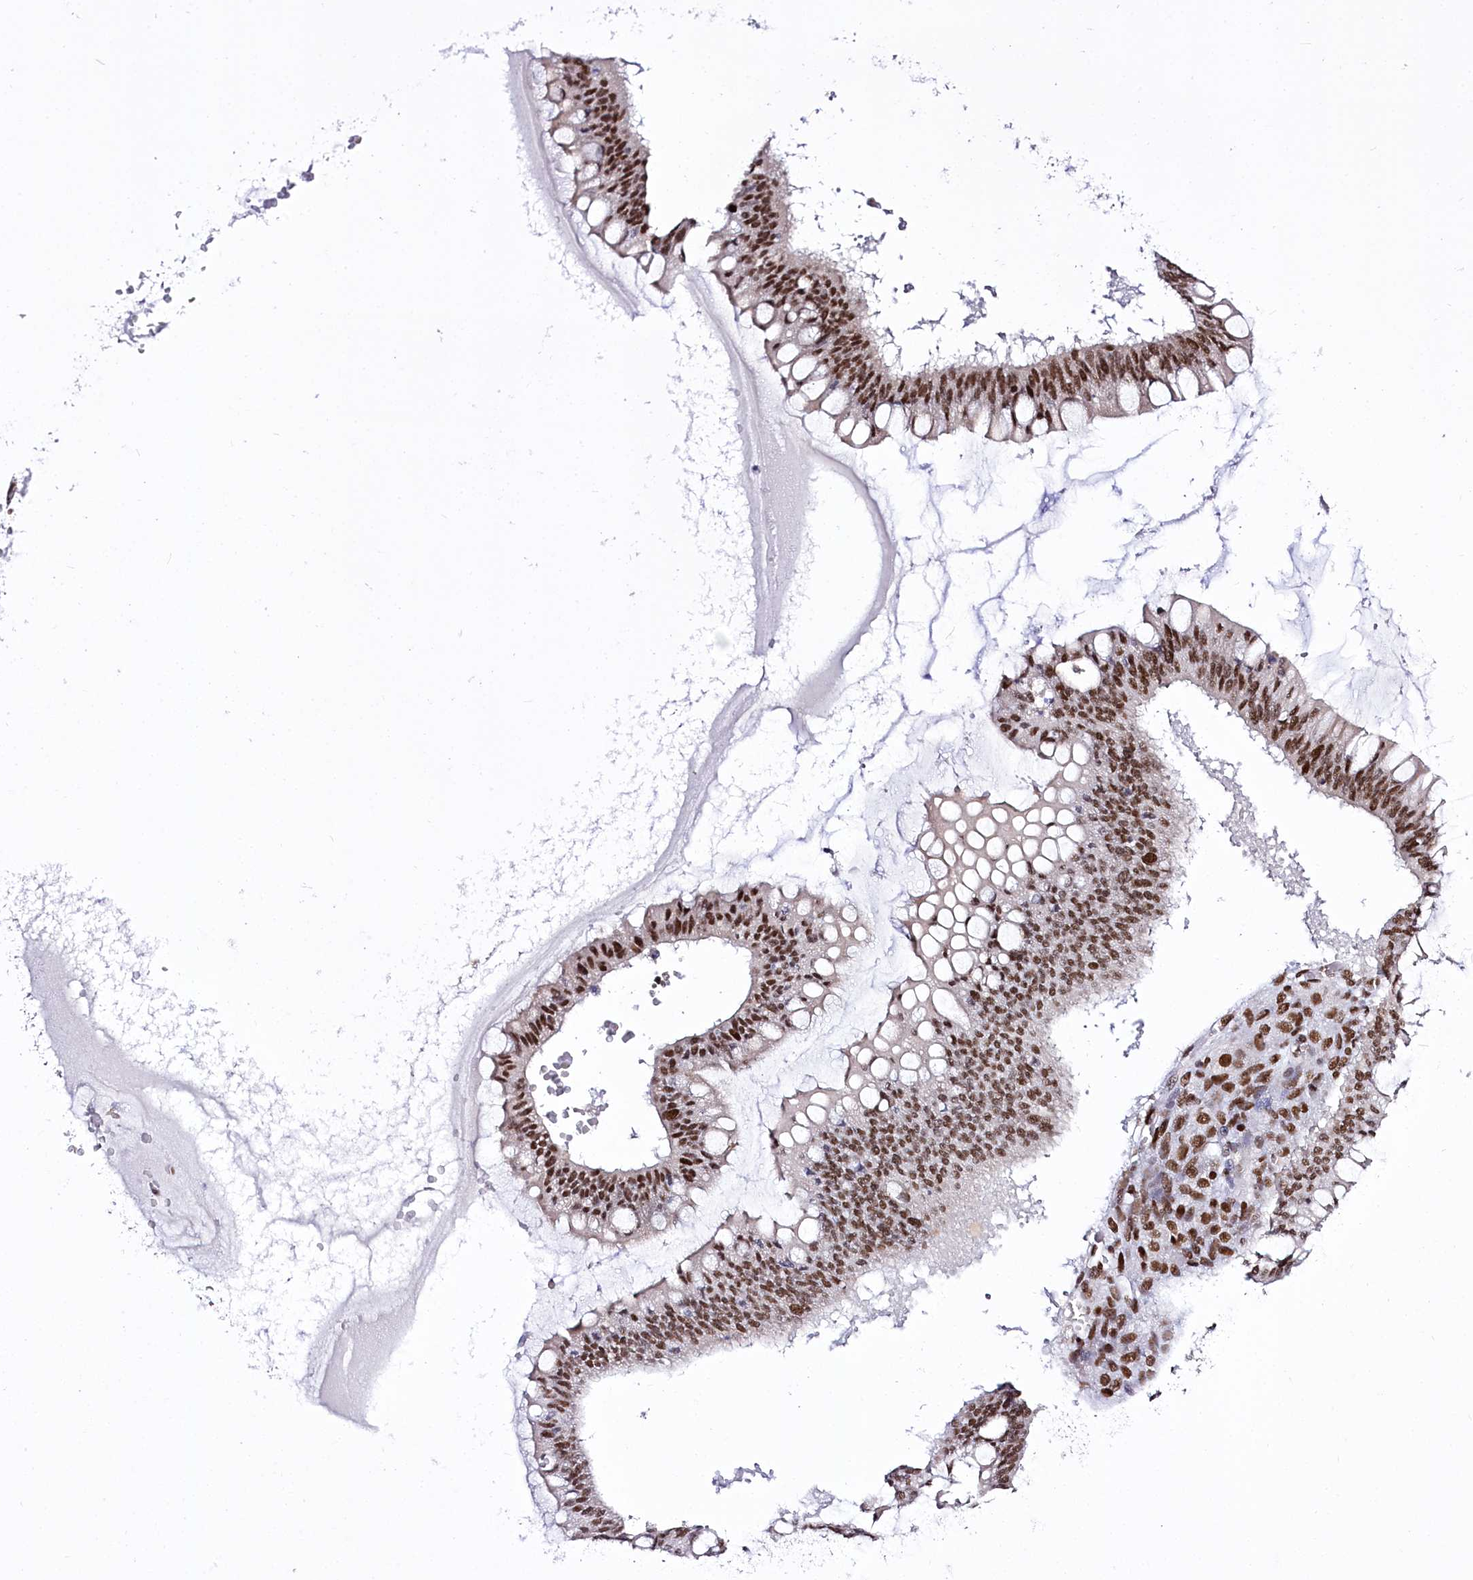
{"staining": {"intensity": "strong", "quantity": ">75%", "location": "nuclear"}, "tissue": "ovarian cancer", "cell_type": "Tumor cells", "image_type": "cancer", "snomed": [{"axis": "morphology", "description": "Cystadenocarcinoma, mucinous, NOS"}, {"axis": "topography", "description": "Ovary"}], "caption": "This is a micrograph of IHC staining of ovarian cancer, which shows strong expression in the nuclear of tumor cells.", "gene": "POU4F3", "patient": {"sex": "female", "age": 73}}